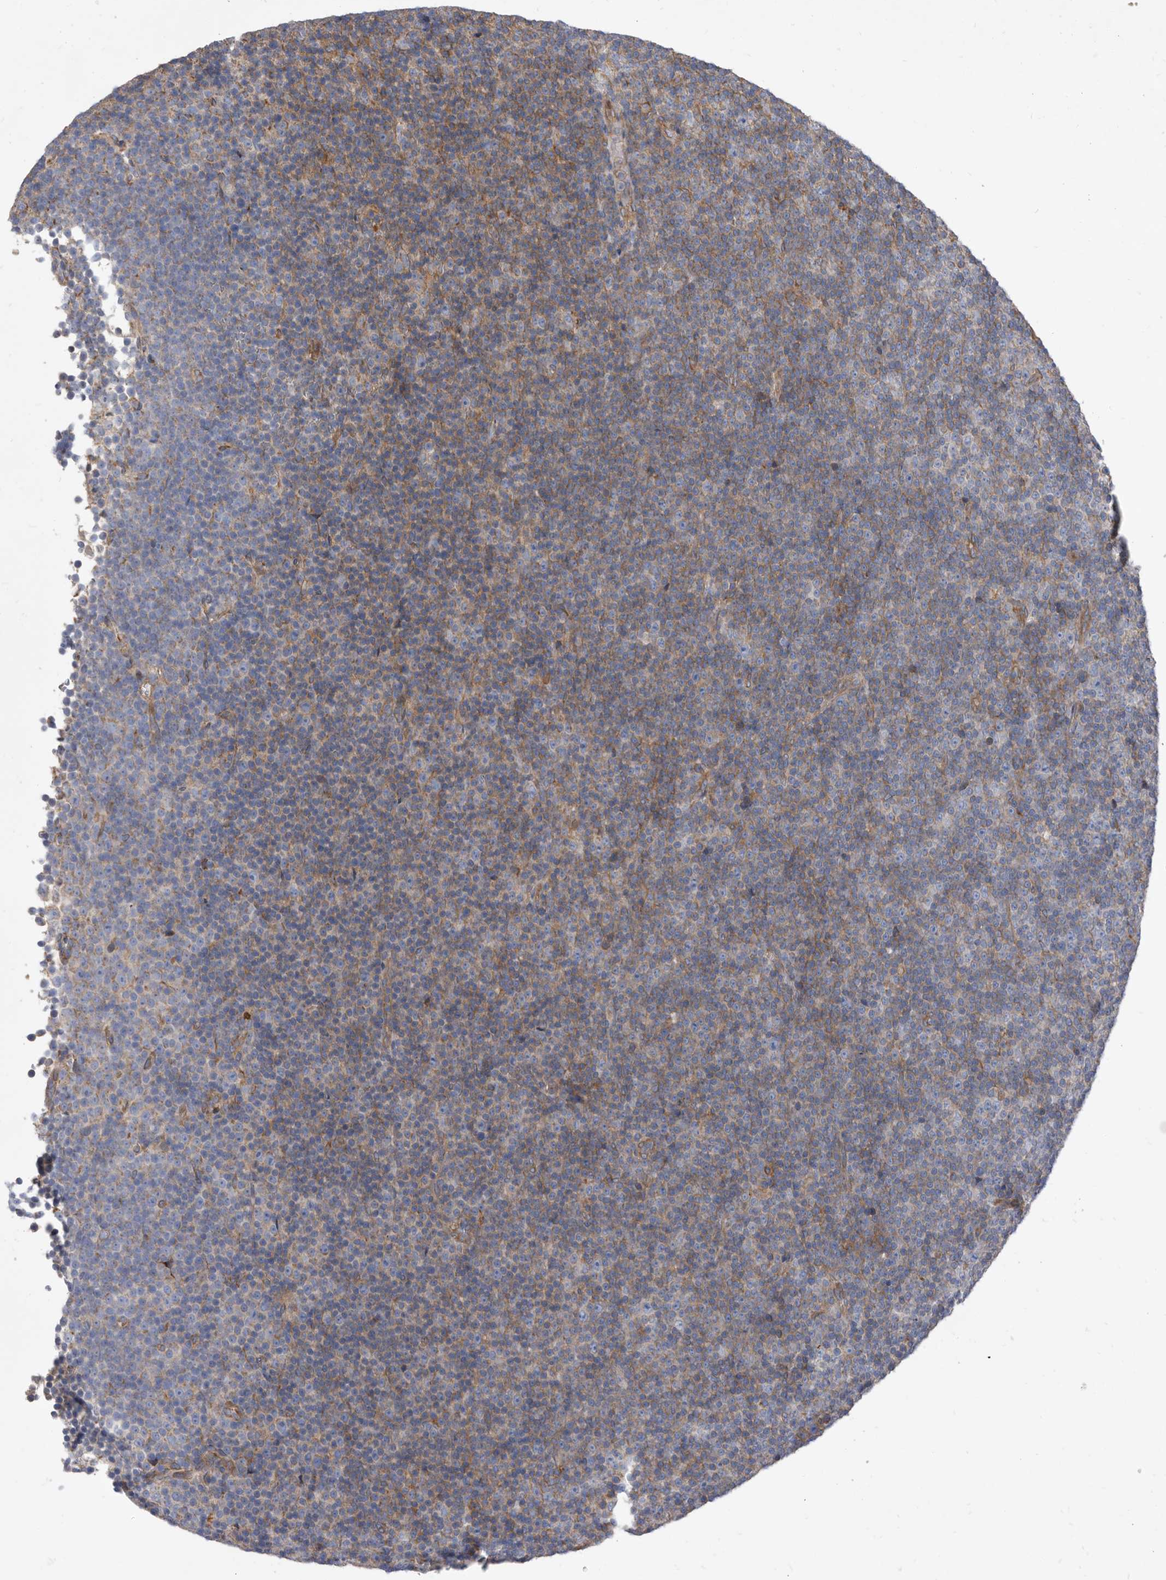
{"staining": {"intensity": "negative", "quantity": "none", "location": "none"}, "tissue": "lymphoma", "cell_type": "Tumor cells", "image_type": "cancer", "snomed": [{"axis": "morphology", "description": "Malignant lymphoma, non-Hodgkin's type, Low grade"}, {"axis": "topography", "description": "Lymph node"}], "caption": "Immunohistochemical staining of human lymphoma reveals no significant positivity in tumor cells.", "gene": "ATP13A3", "patient": {"sex": "female", "age": 67}}